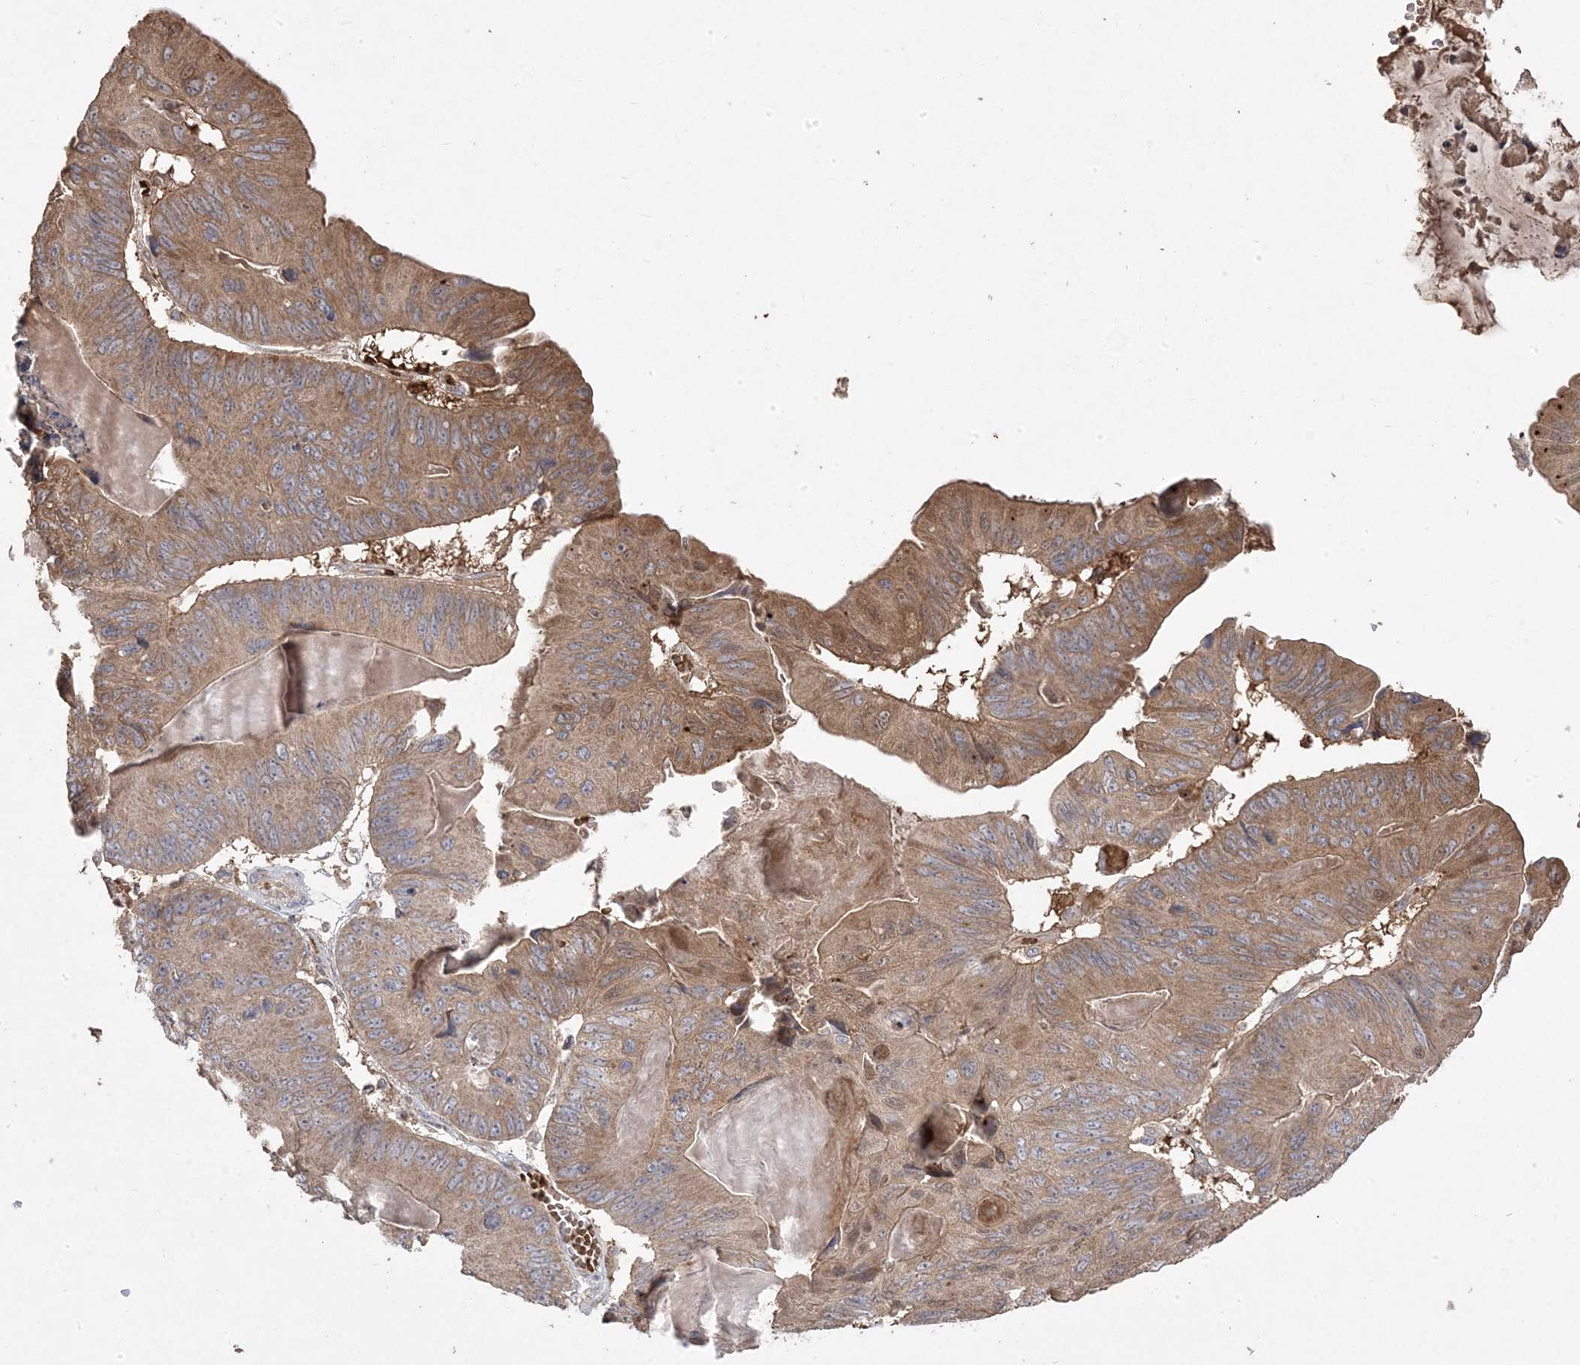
{"staining": {"intensity": "moderate", "quantity": ">75%", "location": "cytoplasmic/membranous"}, "tissue": "ovarian cancer", "cell_type": "Tumor cells", "image_type": "cancer", "snomed": [{"axis": "morphology", "description": "Cystadenocarcinoma, mucinous, NOS"}, {"axis": "topography", "description": "Ovary"}], "caption": "Protein staining of mucinous cystadenocarcinoma (ovarian) tissue shows moderate cytoplasmic/membranous expression in approximately >75% of tumor cells.", "gene": "PPOX", "patient": {"sex": "female", "age": 61}}